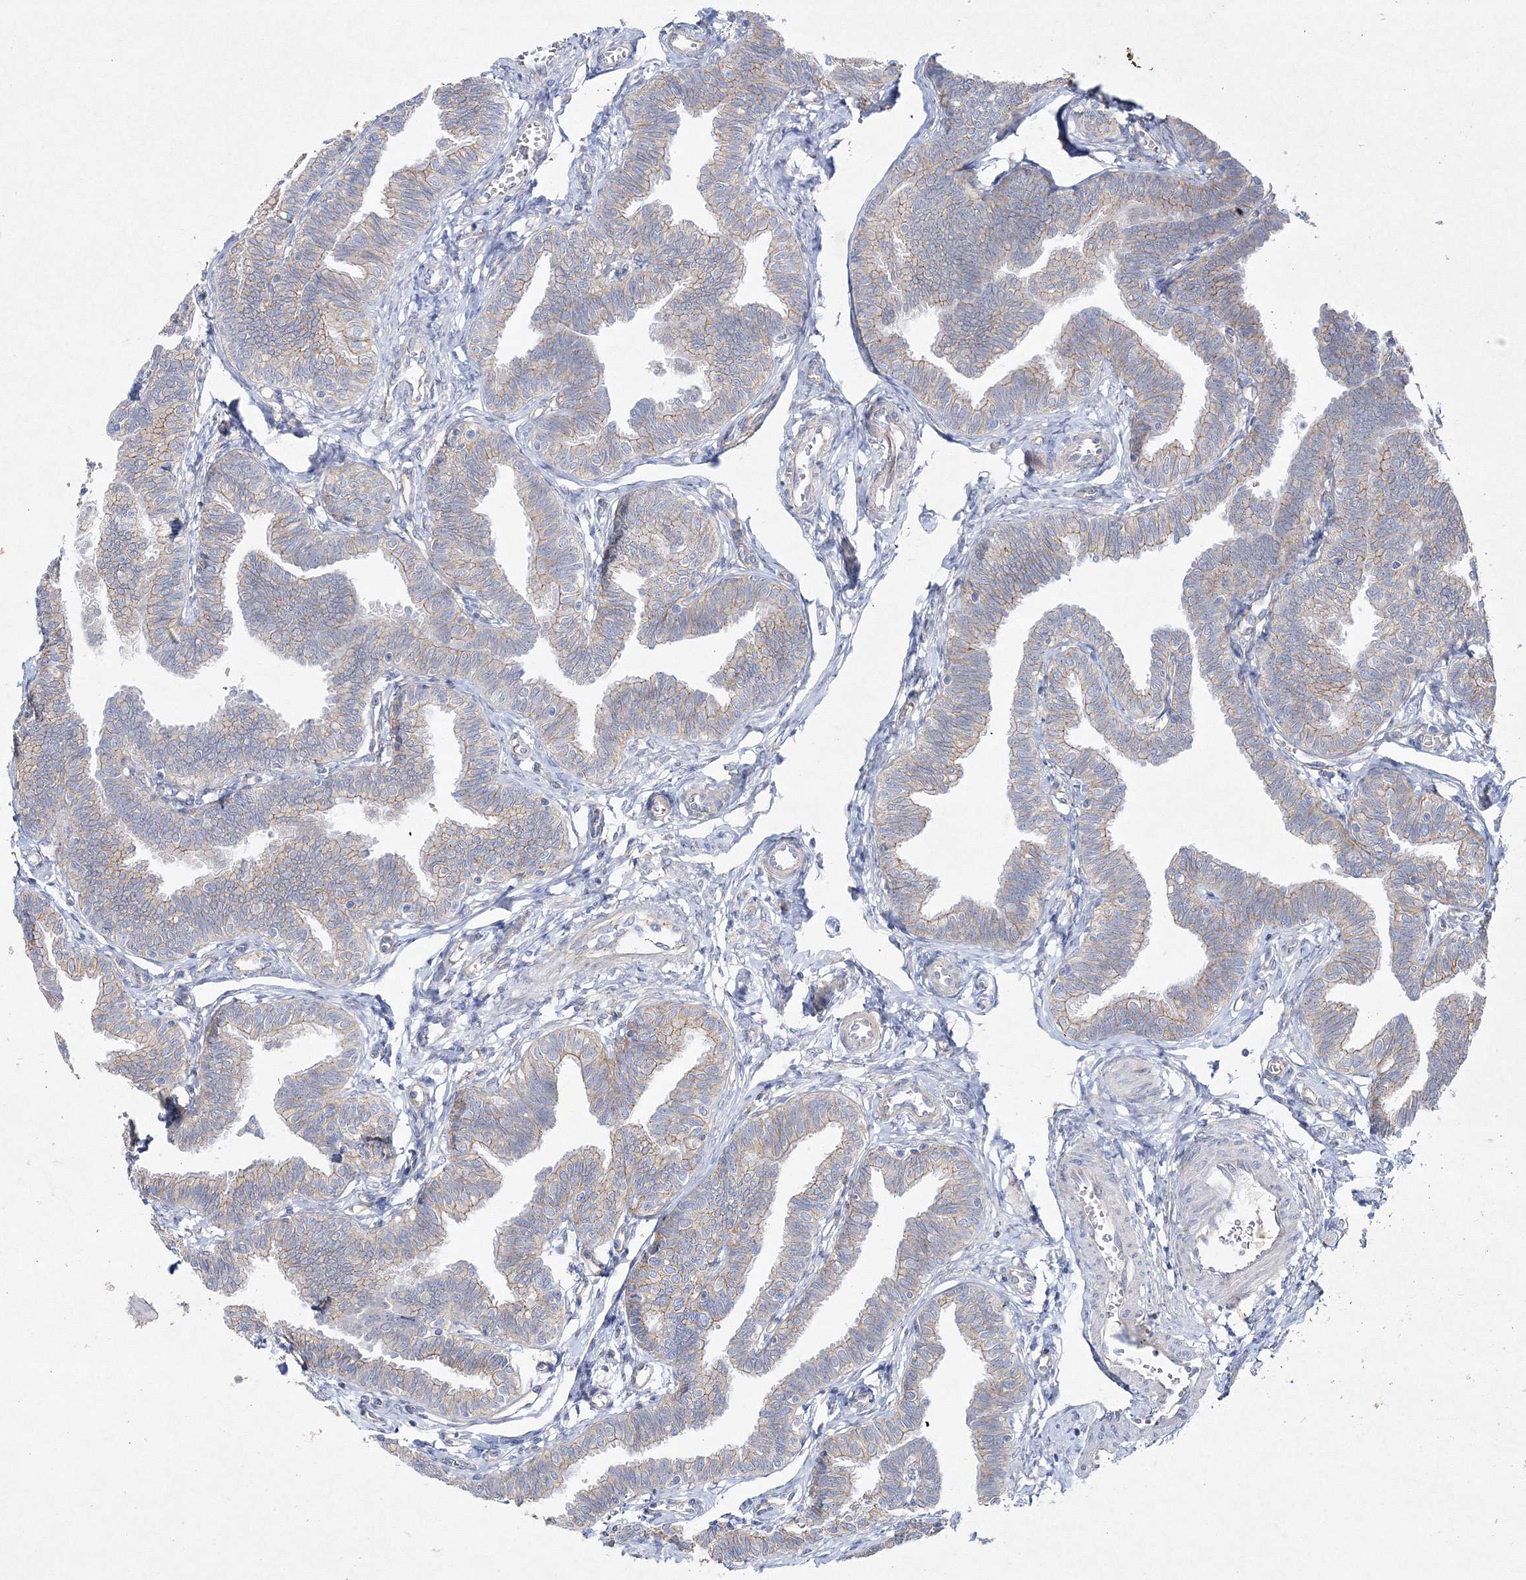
{"staining": {"intensity": "moderate", "quantity": "25%-75%", "location": "cytoplasmic/membranous"}, "tissue": "fallopian tube", "cell_type": "Glandular cells", "image_type": "normal", "snomed": [{"axis": "morphology", "description": "Normal tissue, NOS"}, {"axis": "topography", "description": "Fallopian tube"}, {"axis": "topography", "description": "Ovary"}], "caption": "Immunohistochemical staining of normal human fallopian tube reveals moderate cytoplasmic/membranous protein expression in approximately 25%-75% of glandular cells. (Stains: DAB in brown, nuclei in blue, Microscopy: brightfield microscopy at high magnification).", "gene": "NAA40", "patient": {"sex": "female", "age": 23}}